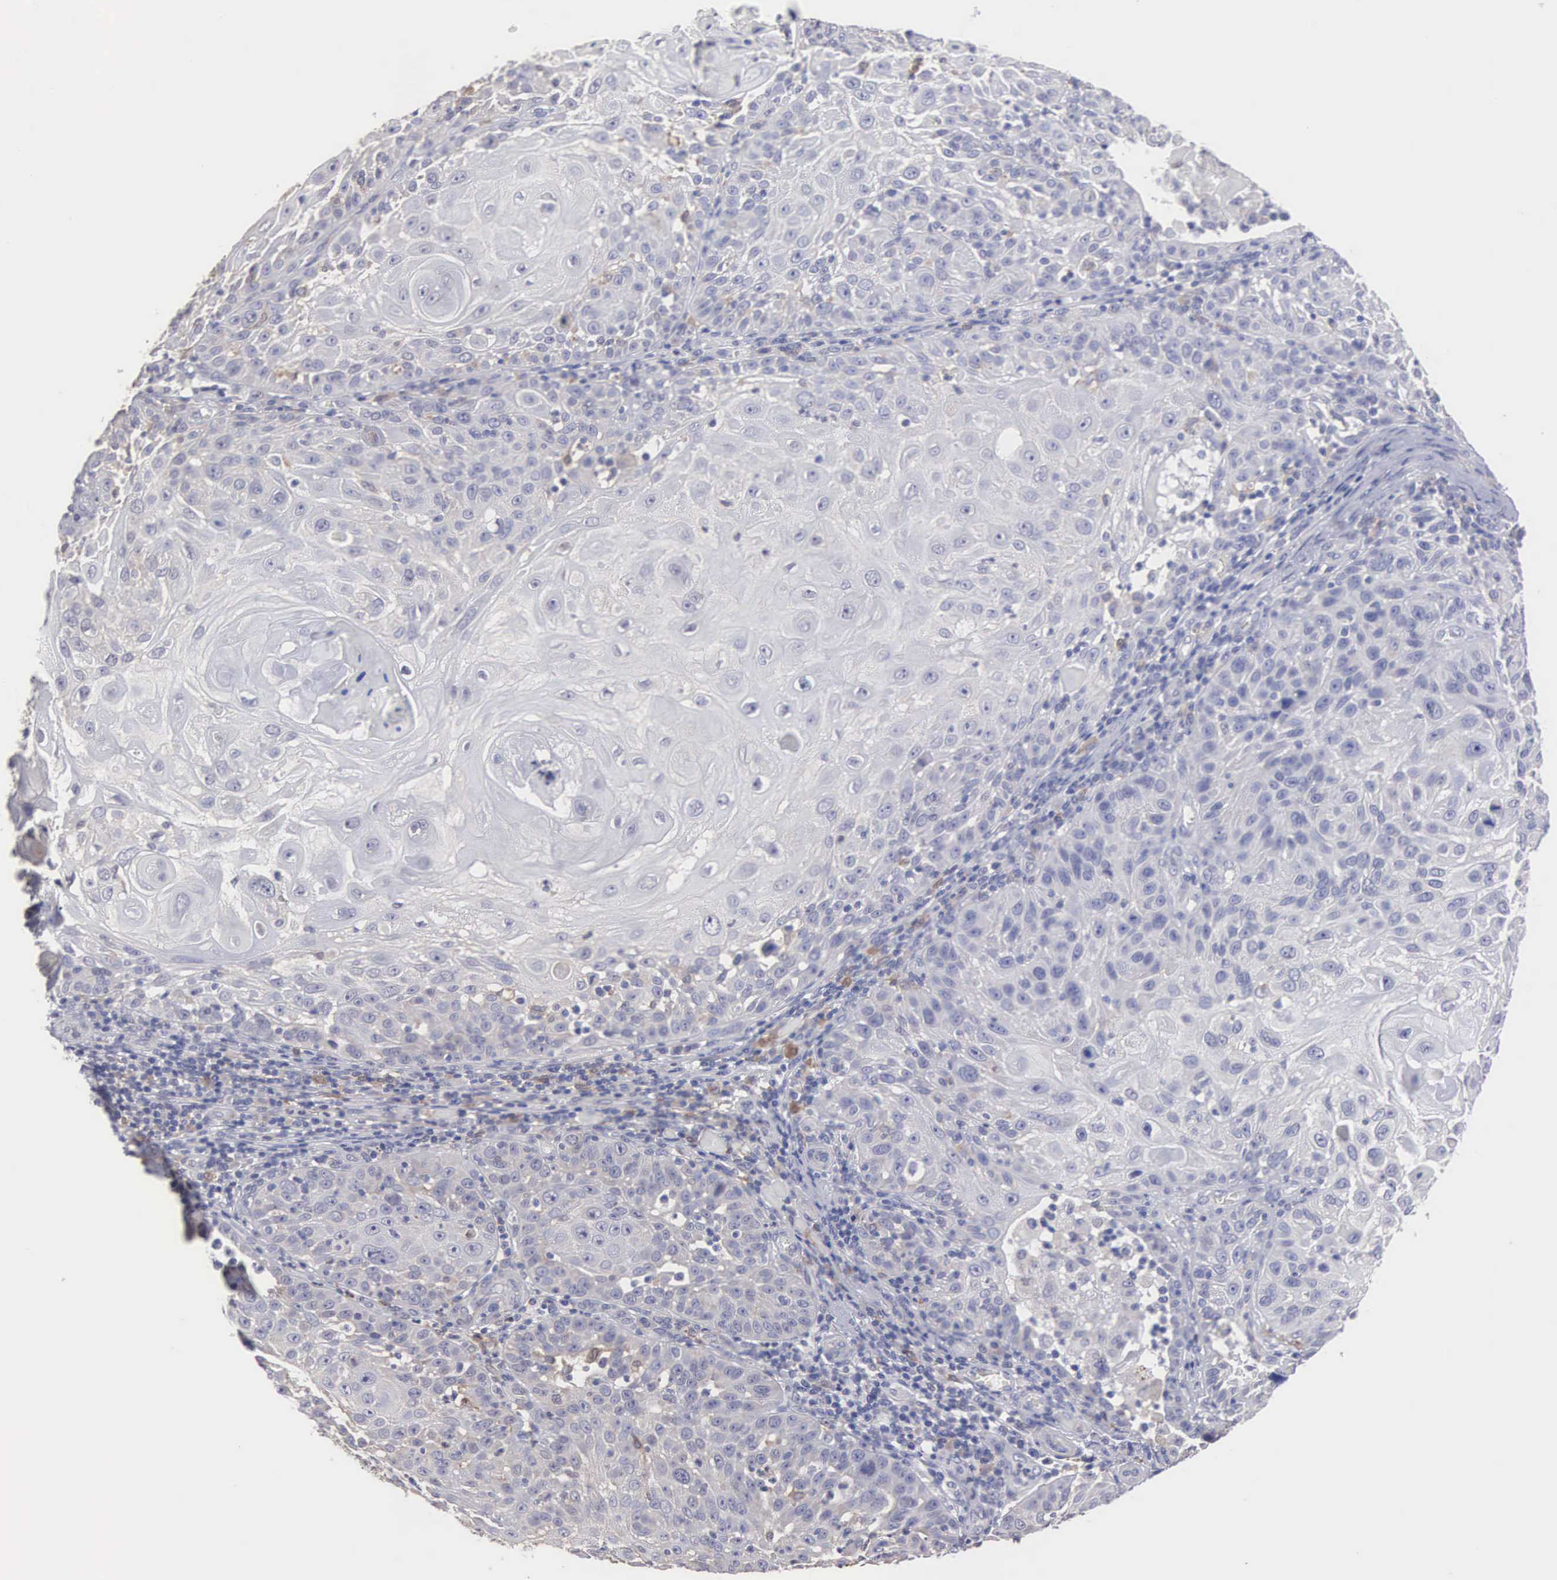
{"staining": {"intensity": "negative", "quantity": "none", "location": "none"}, "tissue": "skin cancer", "cell_type": "Tumor cells", "image_type": "cancer", "snomed": [{"axis": "morphology", "description": "Squamous cell carcinoma, NOS"}, {"axis": "topography", "description": "Skin"}], "caption": "DAB immunohistochemical staining of skin cancer (squamous cell carcinoma) displays no significant expression in tumor cells.", "gene": "LIN52", "patient": {"sex": "female", "age": 89}}